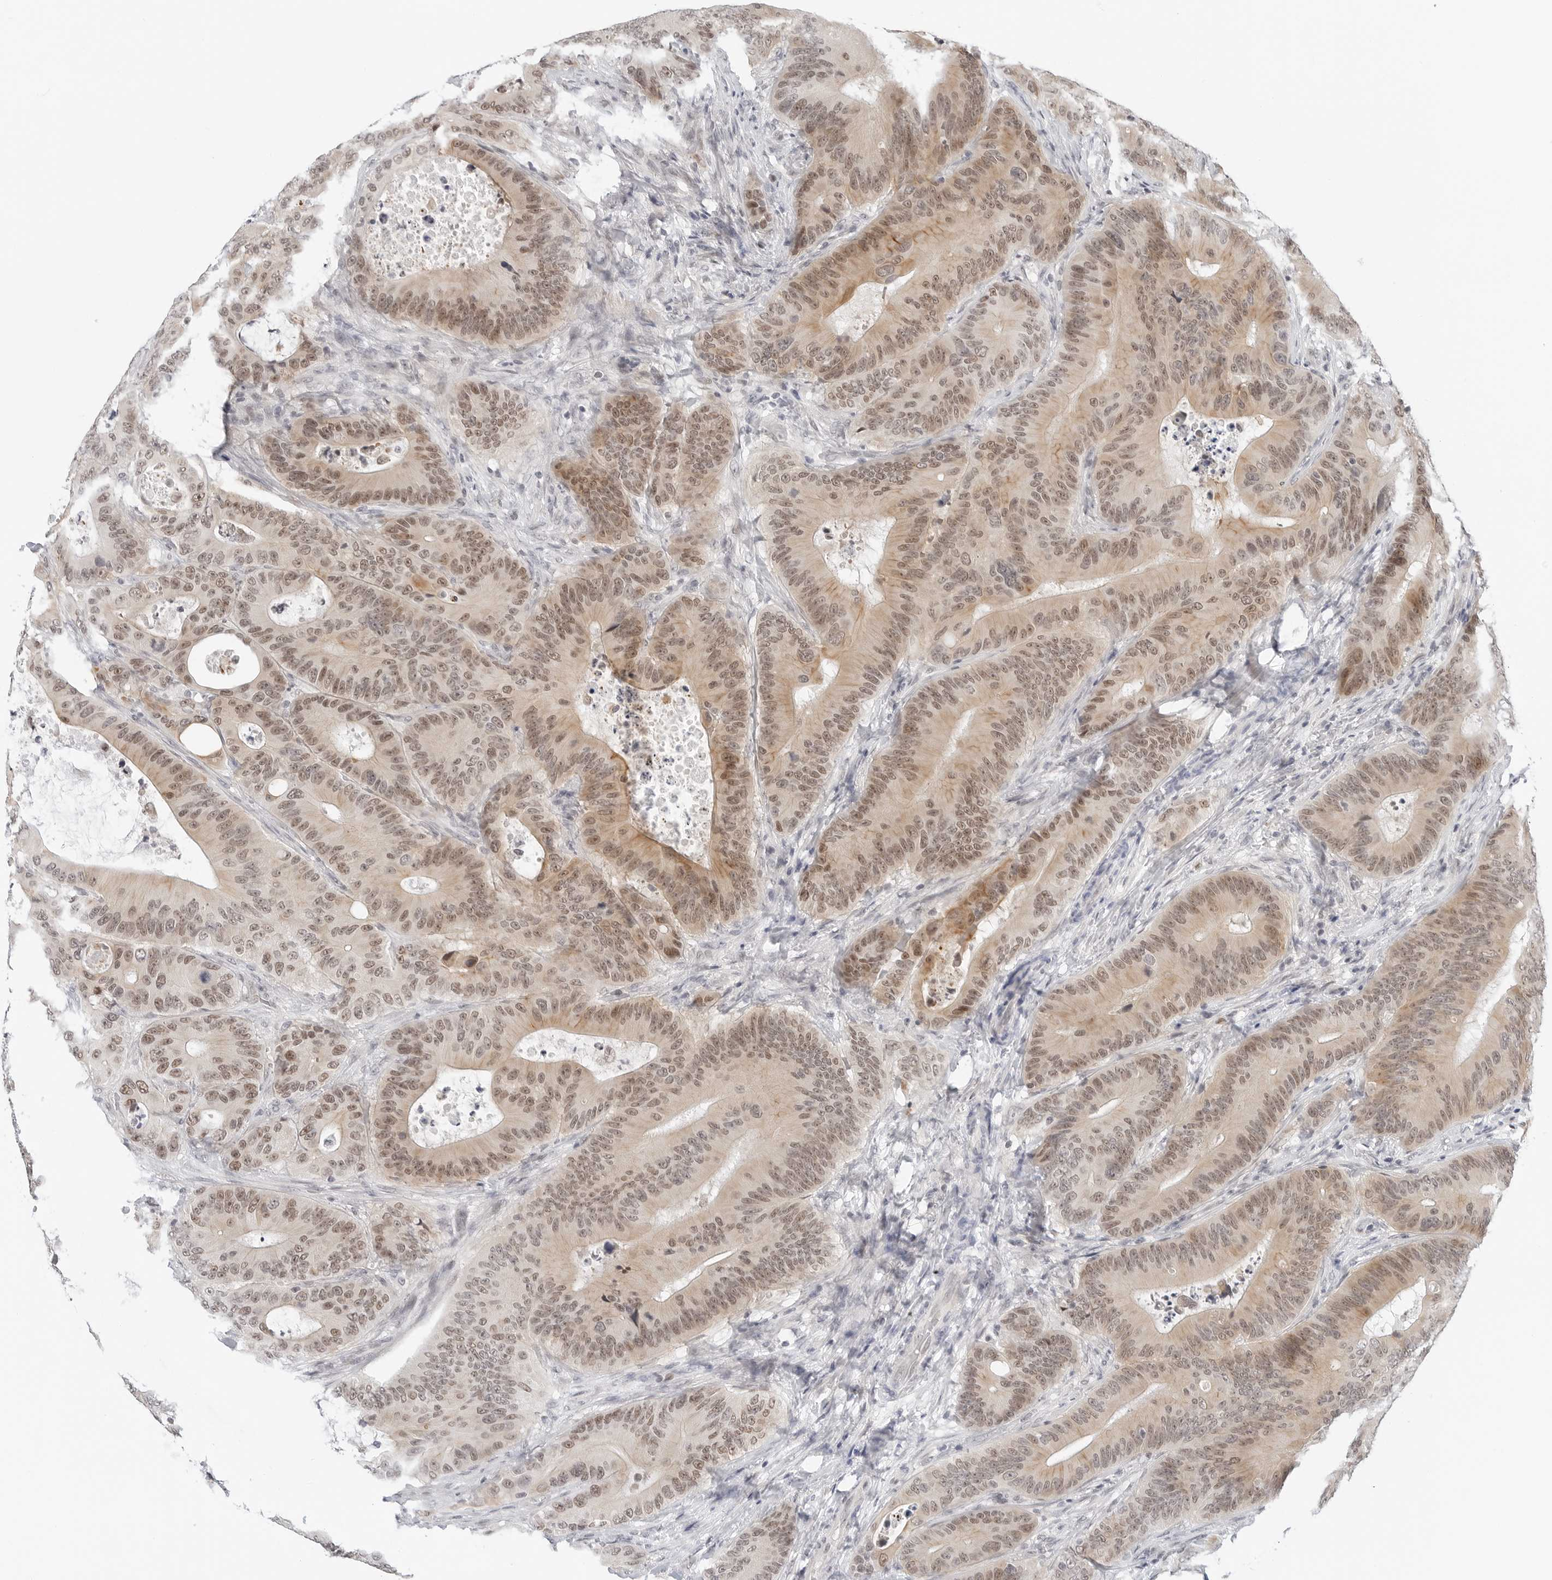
{"staining": {"intensity": "weak", "quantity": ">75%", "location": "cytoplasmic/membranous,nuclear"}, "tissue": "colorectal cancer", "cell_type": "Tumor cells", "image_type": "cancer", "snomed": [{"axis": "morphology", "description": "Adenocarcinoma, NOS"}, {"axis": "topography", "description": "Colon"}], "caption": "Immunohistochemistry (IHC) of human adenocarcinoma (colorectal) shows low levels of weak cytoplasmic/membranous and nuclear positivity in about >75% of tumor cells. The staining is performed using DAB (3,3'-diaminobenzidine) brown chromogen to label protein expression. The nuclei are counter-stained blue using hematoxylin.", "gene": "TSEN2", "patient": {"sex": "male", "age": 83}}